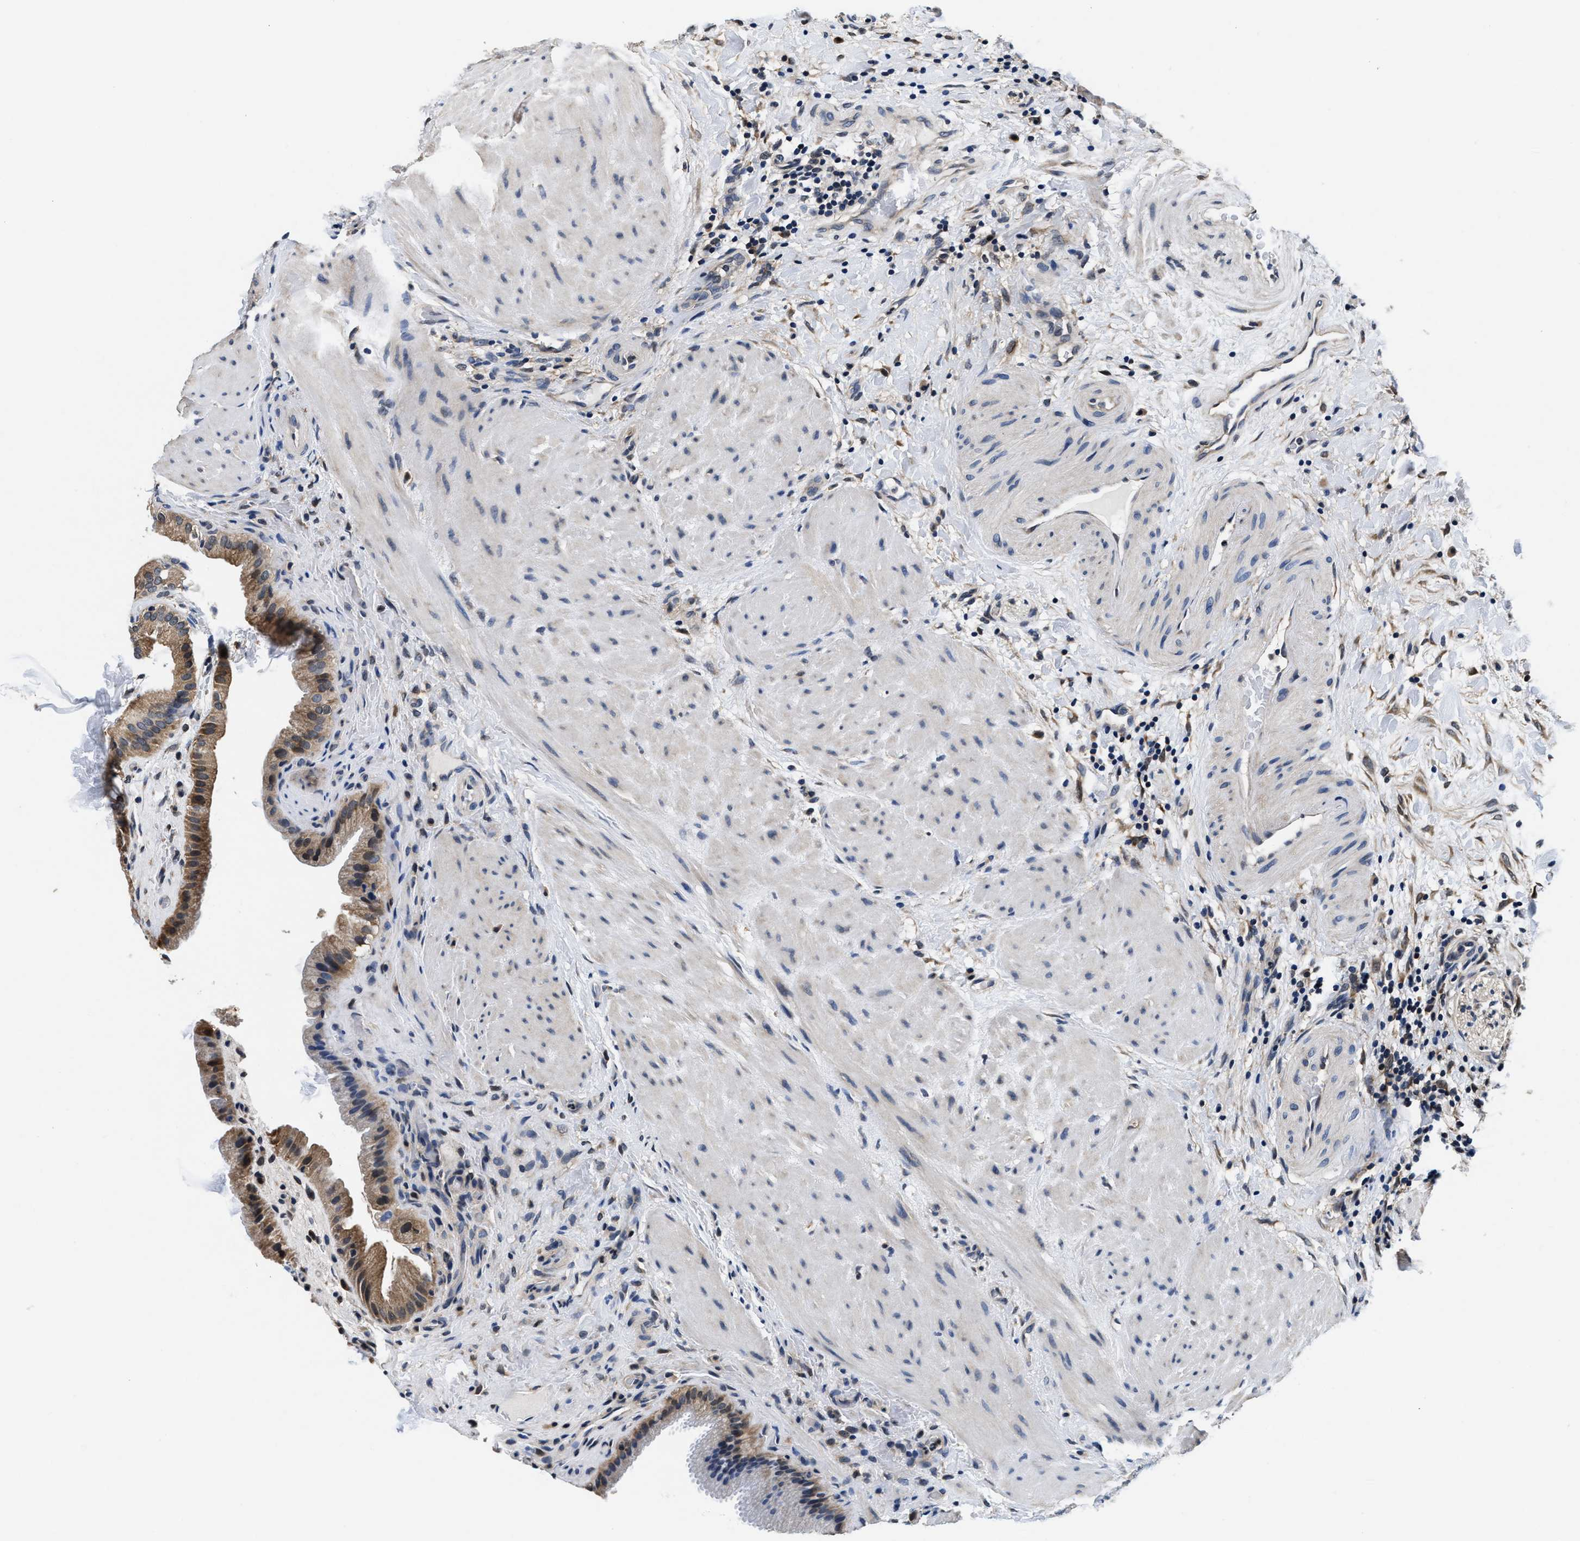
{"staining": {"intensity": "moderate", "quantity": ">75%", "location": "cytoplasmic/membranous"}, "tissue": "gallbladder", "cell_type": "Glandular cells", "image_type": "normal", "snomed": [{"axis": "morphology", "description": "Normal tissue, NOS"}, {"axis": "topography", "description": "Gallbladder"}], "caption": "The photomicrograph shows immunohistochemical staining of benign gallbladder. There is moderate cytoplasmic/membranous expression is seen in about >75% of glandular cells. (DAB (3,3'-diaminobenzidine) IHC, brown staining for protein, blue staining for nuclei).", "gene": "PHPT1", "patient": {"sex": "male", "age": 49}}